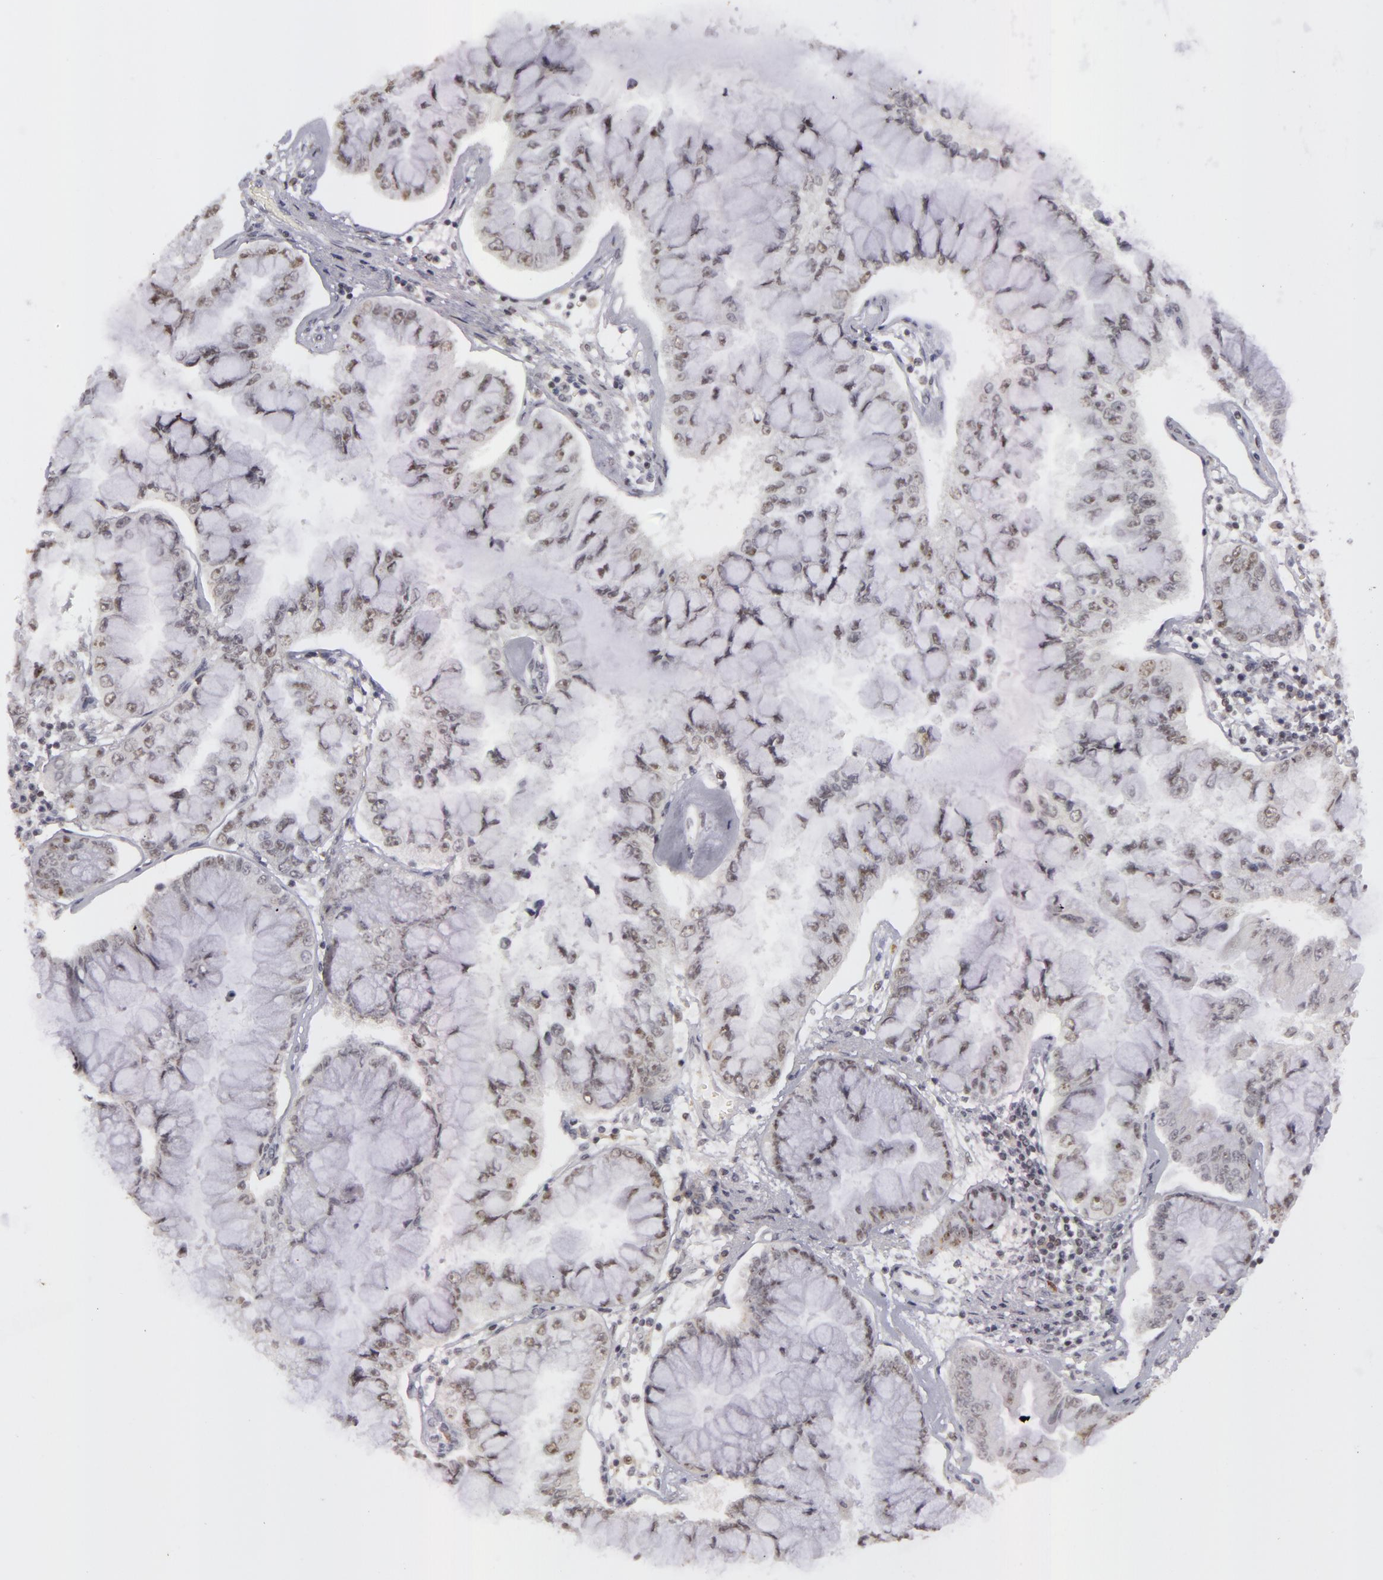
{"staining": {"intensity": "weak", "quantity": "25%-75%", "location": "nuclear"}, "tissue": "liver cancer", "cell_type": "Tumor cells", "image_type": "cancer", "snomed": [{"axis": "morphology", "description": "Cholangiocarcinoma"}, {"axis": "topography", "description": "Liver"}], "caption": "A micrograph of cholangiocarcinoma (liver) stained for a protein demonstrates weak nuclear brown staining in tumor cells.", "gene": "RRP7A", "patient": {"sex": "female", "age": 79}}